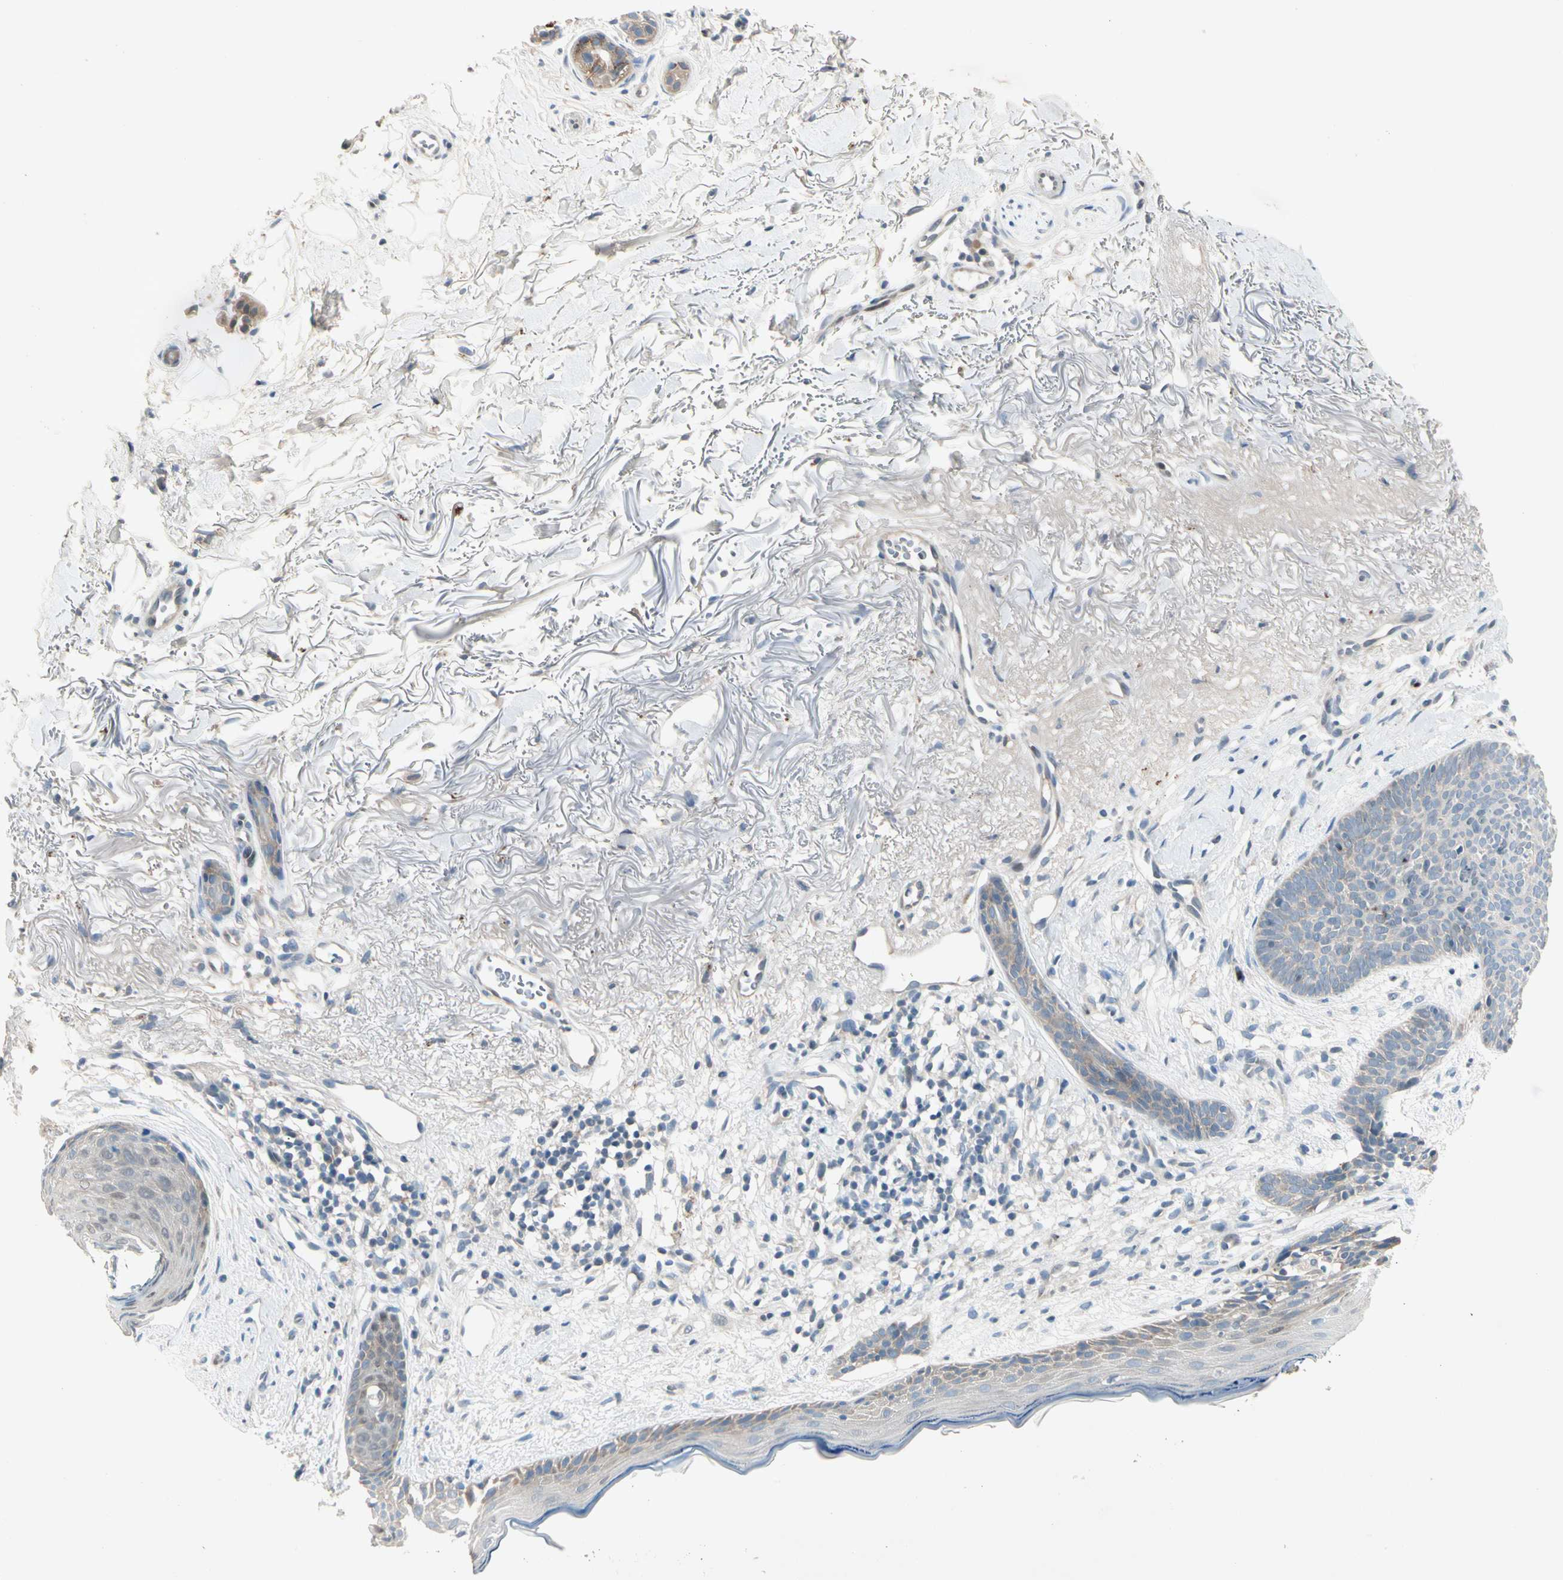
{"staining": {"intensity": "weak", "quantity": "25%-75%", "location": "cytoplasmic/membranous"}, "tissue": "skin cancer", "cell_type": "Tumor cells", "image_type": "cancer", "snomed": [{"axis": "morphology", "description": "Normal tissue, NOS"}, {"axis": "morphology", "description": "Basal cell carcinoma"}, {"axis": "topography", "description": "Skin"}], "caption": "The photomicrograph shows immunohistochemical staining of skin cancer (basal cell carcinoma). There is weak cytoplasmic/membranous staining is identified in approximately 25%-75% of tumor cells.", "gene": "IL1R1", "patient": {"sex": "female", "age": 70}}